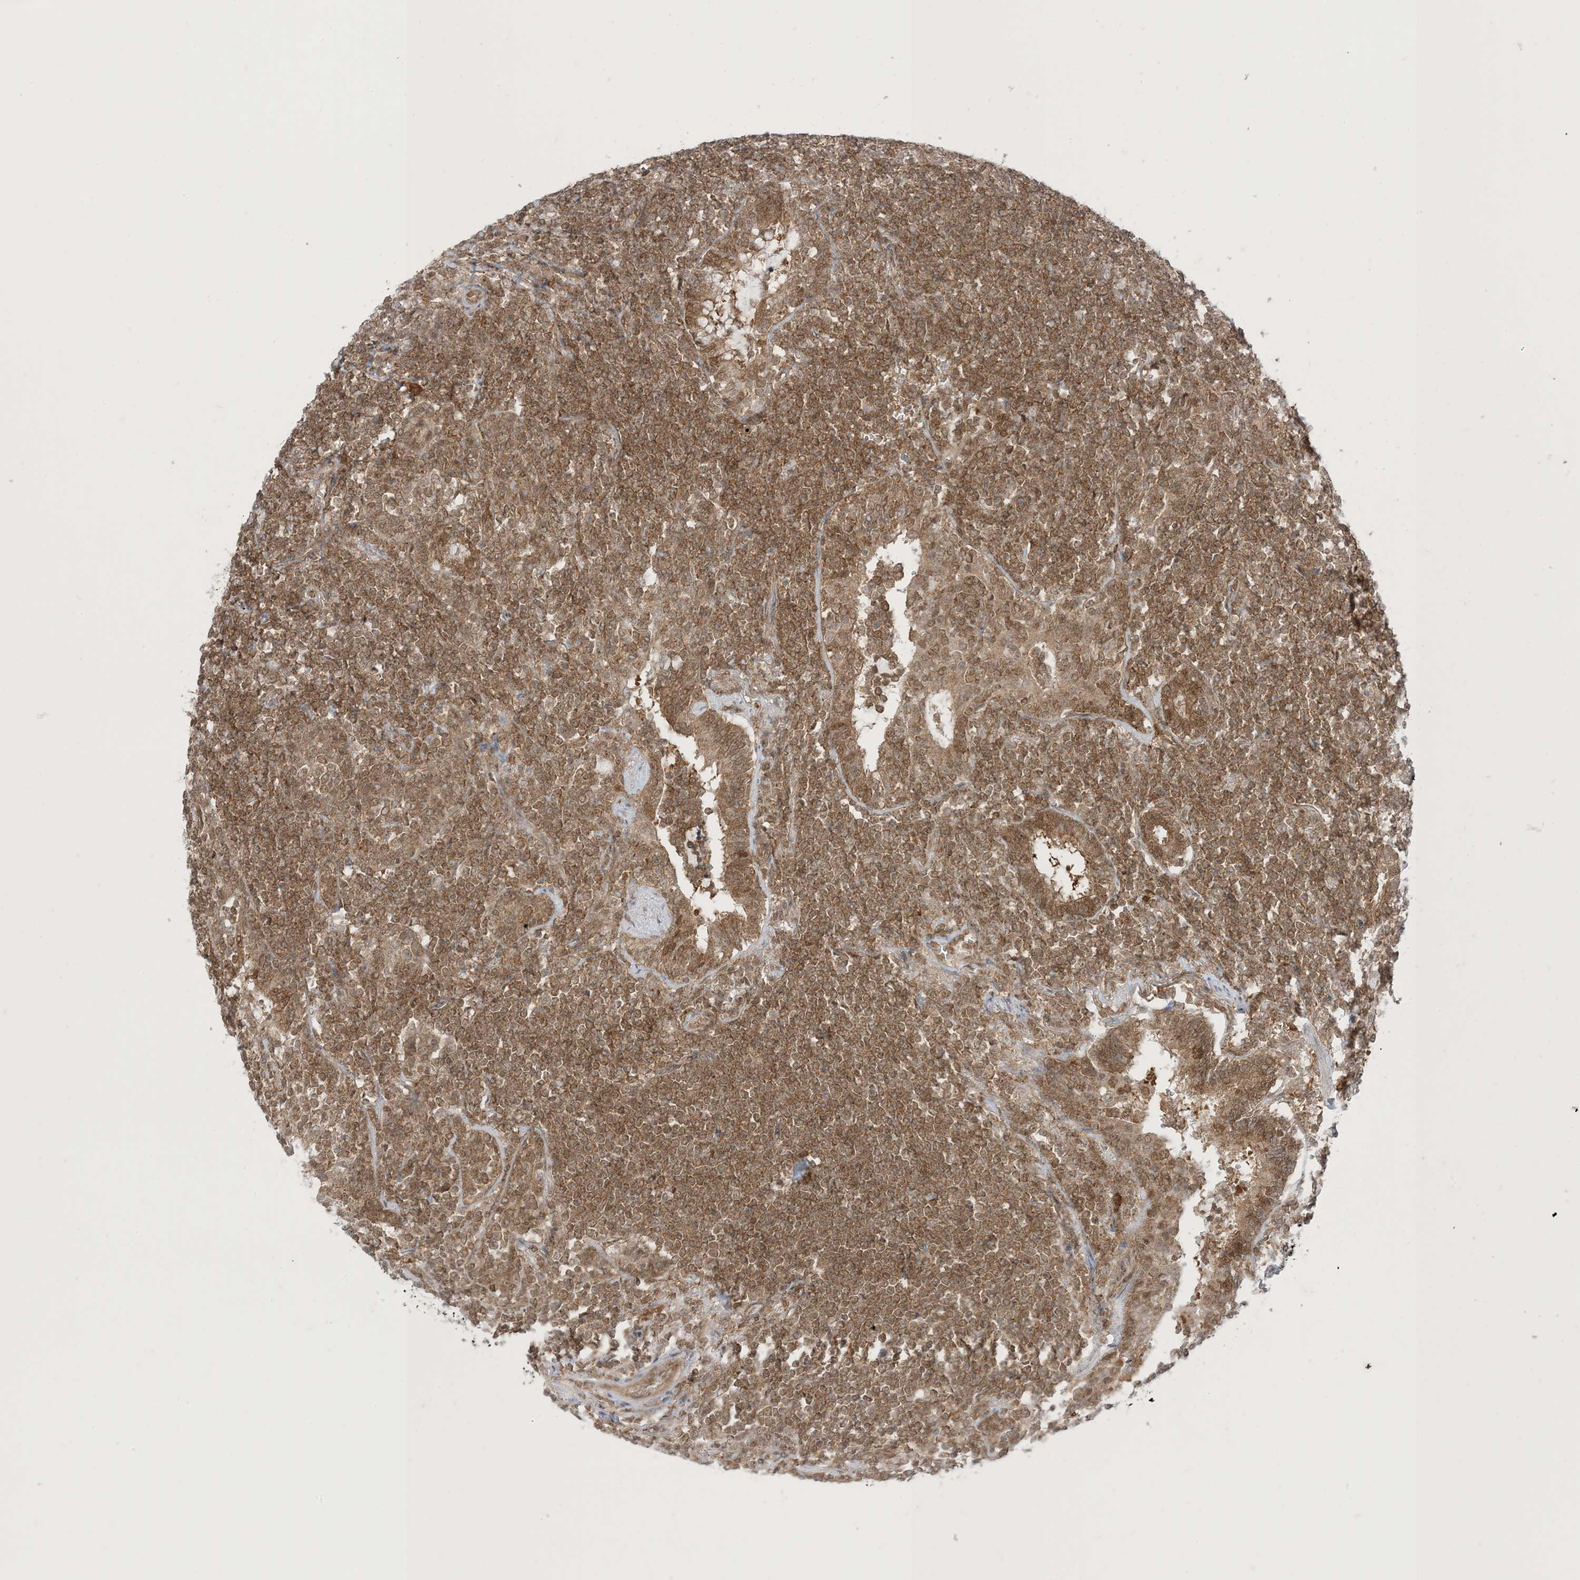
{"staining": {"intensity": "moderate", "quantity": ">75%", "location": "cytoplasmic/membranous"}, "tissue": "lymphoma", "cell_type": "Tumor cells", "image_type": "cancer", "snomed": [{"axis": "morphology", "description": "Malignant lymphoma, non-Hodgkin's type, Low grade"}, {"axis": "topography", "description": "Lung"}], "caption": "A brown stain shows moderate cytoplasmic/membranous positivity of a protein in malignant lymphoma, non-Hodgkin's type (low-grade) tumor cells.", "gene": "PTPA", "patient": {"sex": "female", "age": 71}}